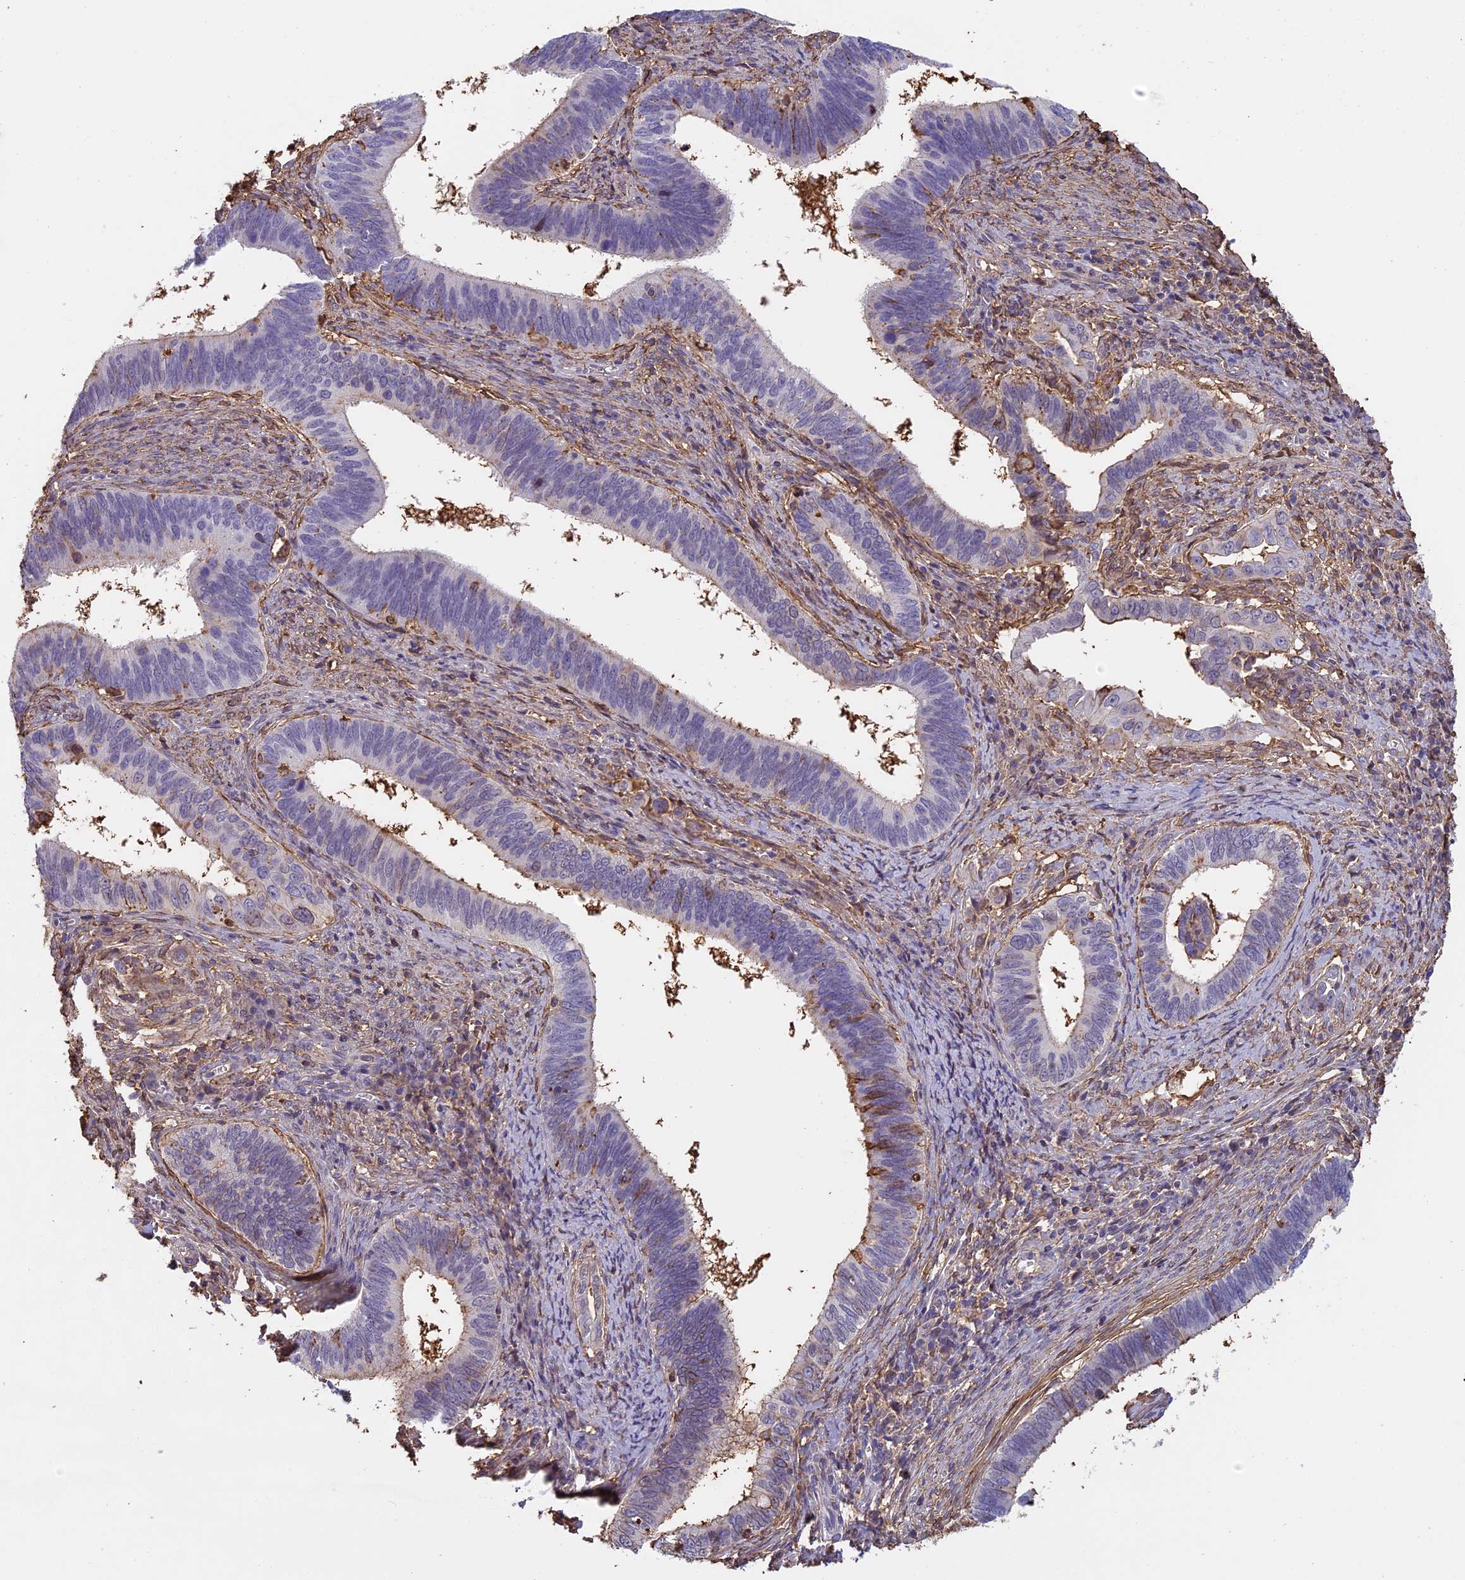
{"staining": {"intensity": "negative", "quantity": "none", "location": "none"}, "tissue": "cervical cancer", "cell_type": "Tumor cells", "image_type": "cancer", "snomed": [{"axis": "morphology", "description": "Adenocarcinoma, NOS"}, {"axis": "topography", "description": "Cervix"}], "caption": "This is an immunohistochemistry photomicrograph of cervical cancer. There is no expression in tumor cells.", "gene": "TMEM255B", "patient": {"sex": "female", "age": 42}}